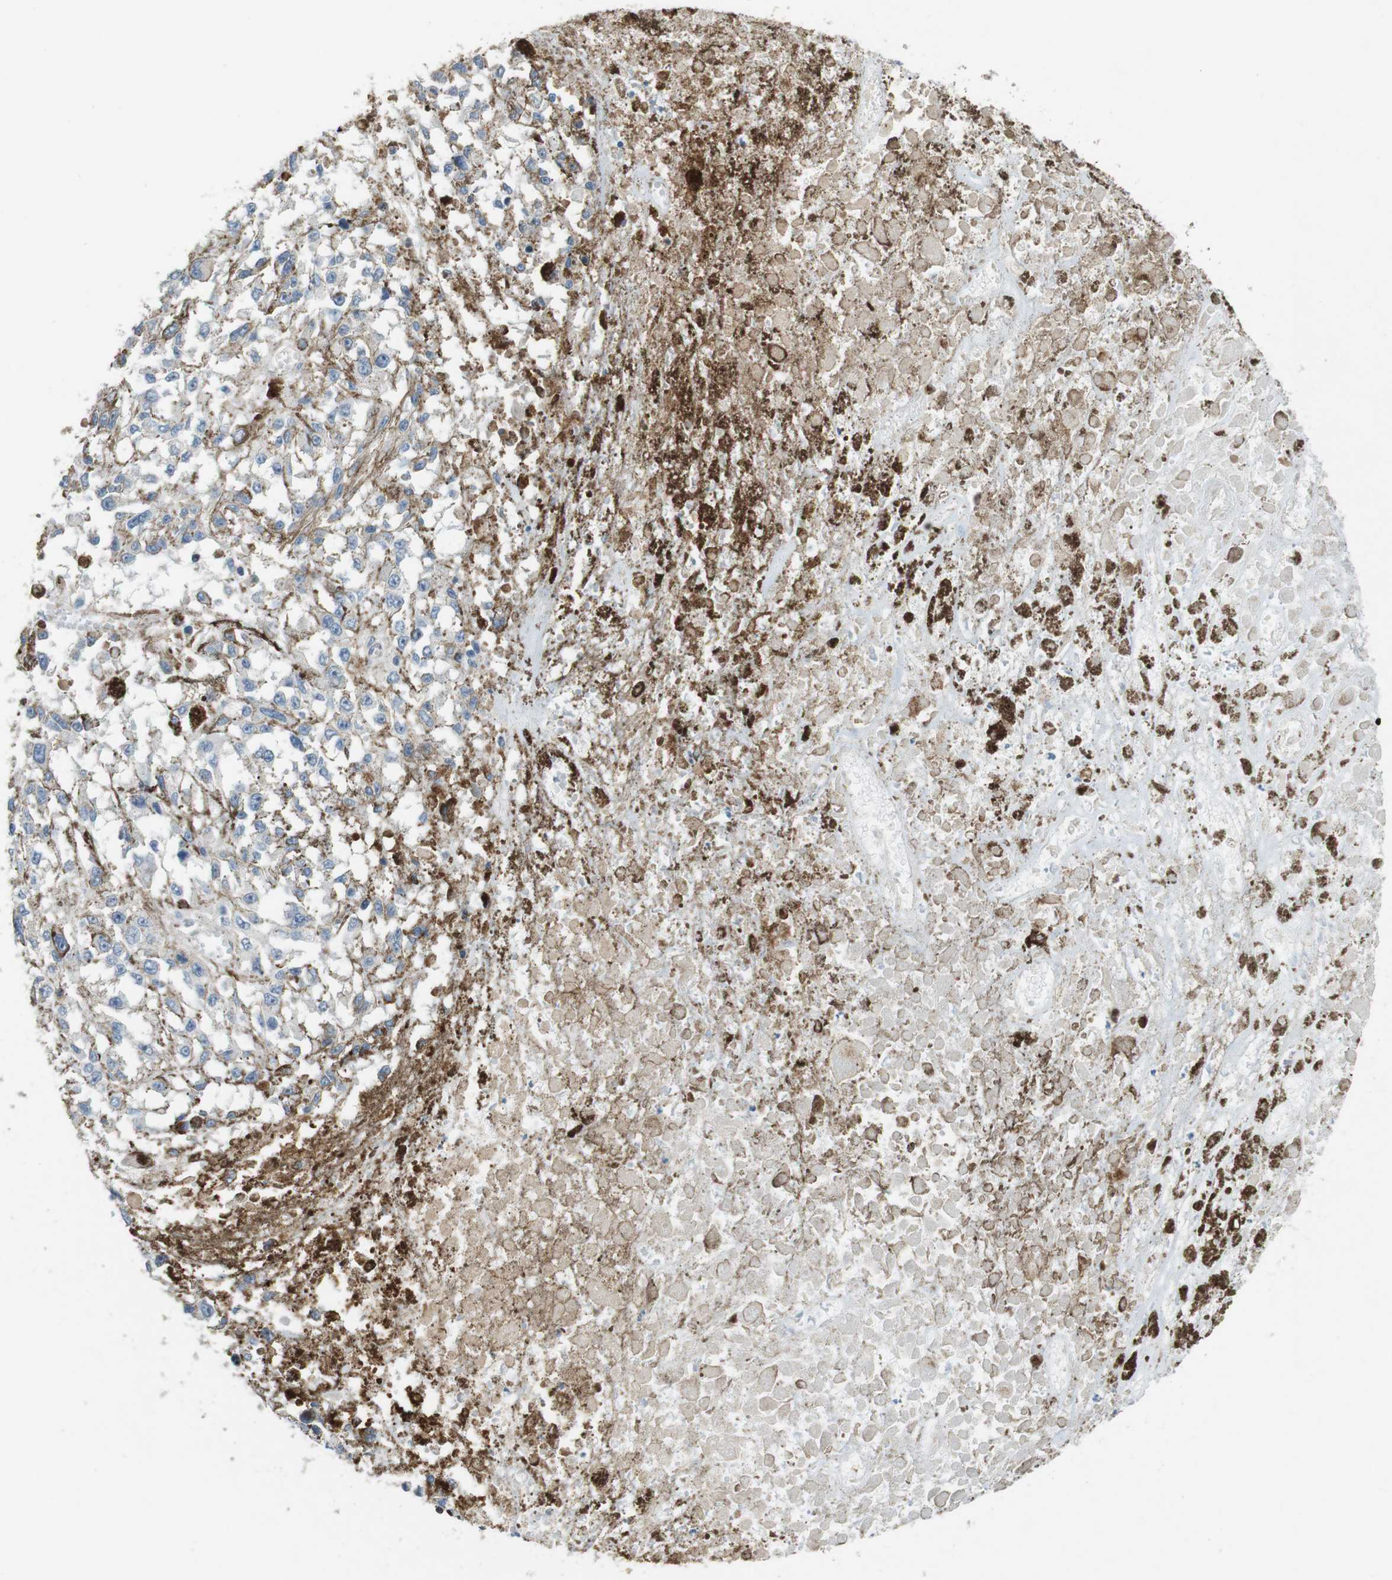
{"staining": {"intensity": "negative", "quantity": "none", "location": "none"}, "tissue": "melanoma", "cell_type": "Tumor cells", "image_type": "cancer", "snomed": [{"axis": "morphology", "description": "Malignant melanoma, Metastatic site"}, {"axis": "topography", "description": "Lymph node"}], "caption": "This is an IHC photomicrograph of malignant melanoma (metastatic site). There is no expression in tumor cells.", "gene": "PCDH10", "patient": {"sex": "male", "age": 59}}